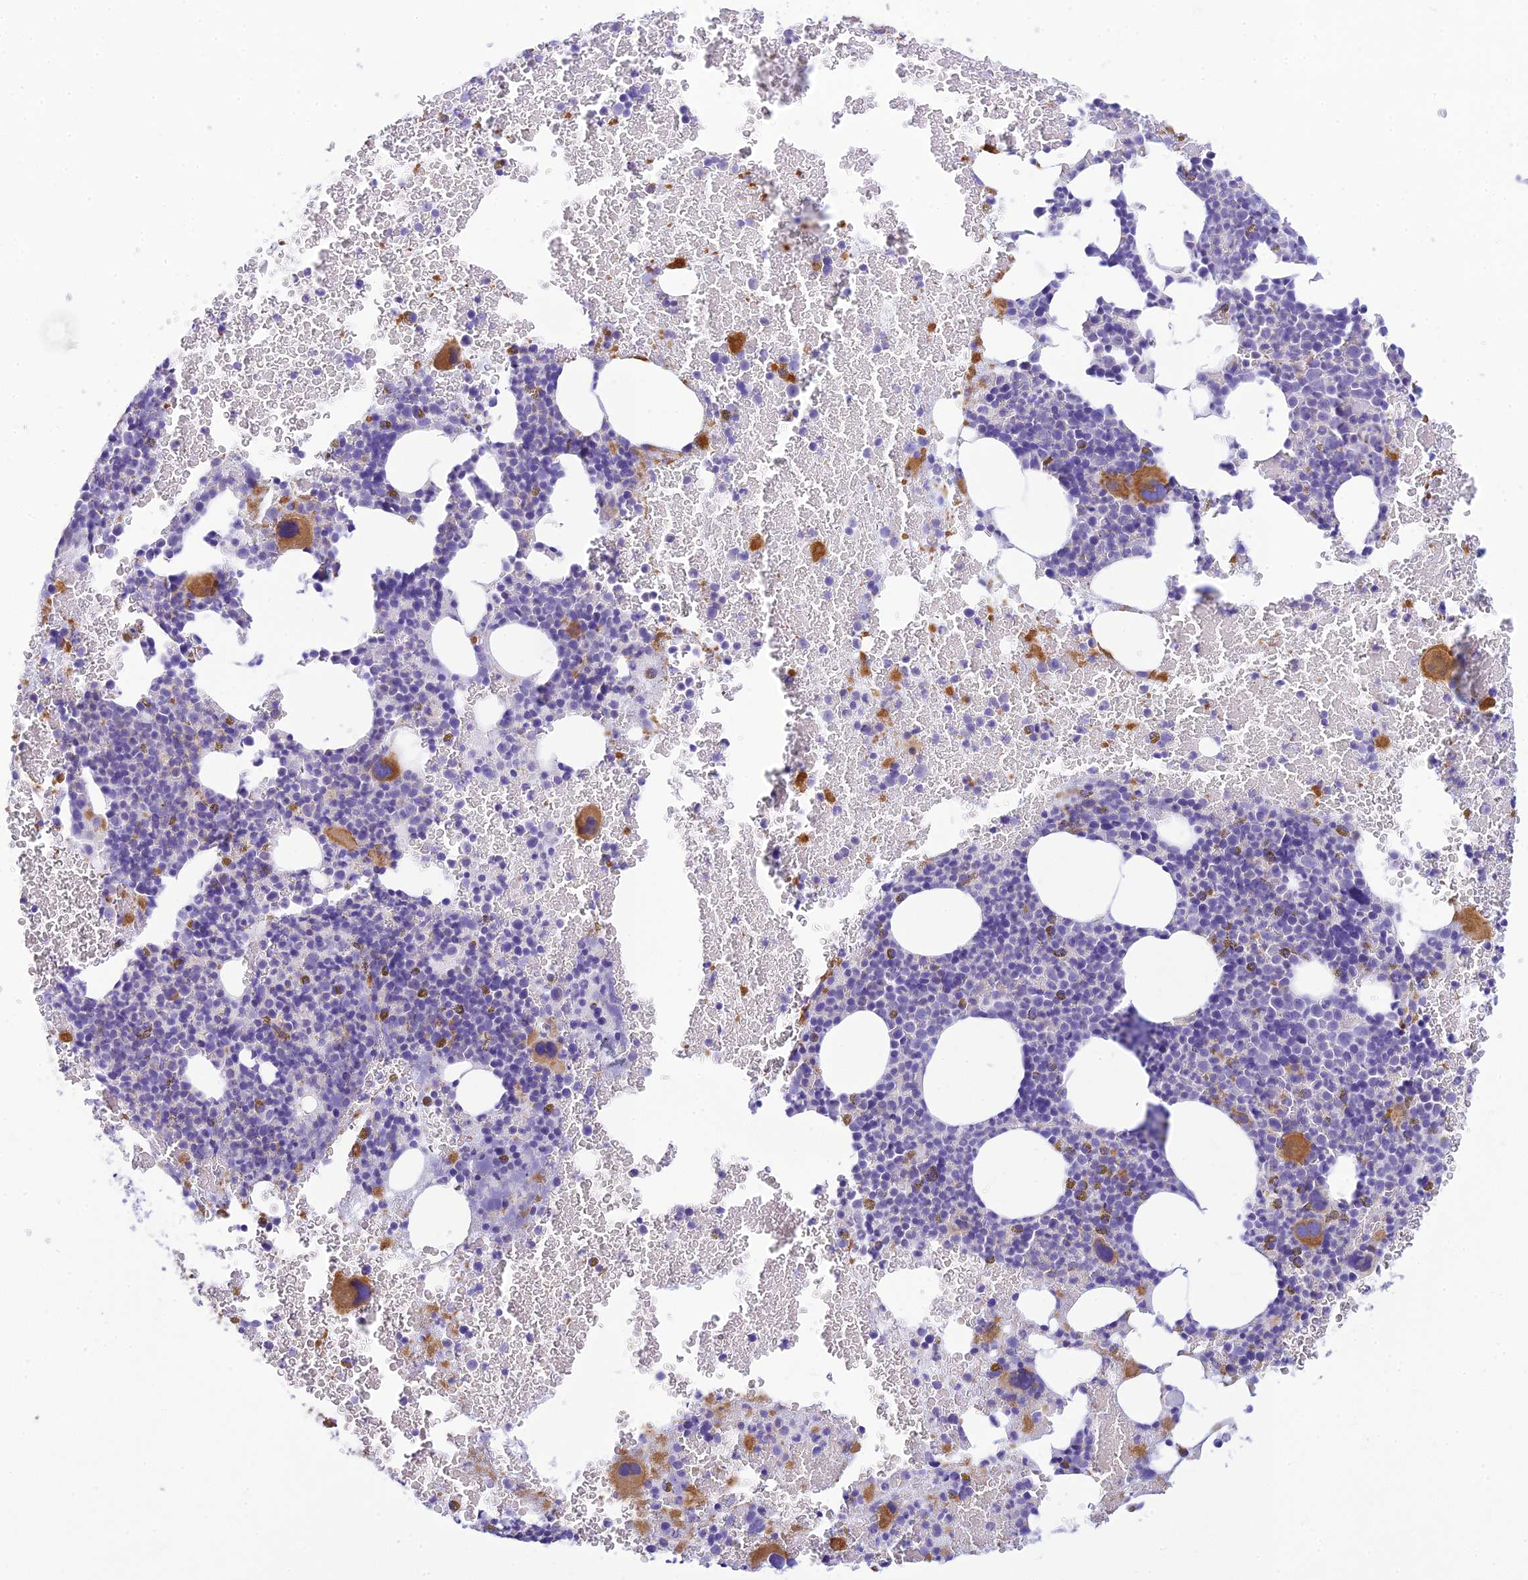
{"staining": {"intensity": "strong", "quantity": "<25%", "location": "cytoplasmic/membranous"}, "tissue": "bone marrow", "cell_type": "Hematopoietic cells", "image_type": "normal", "snomed": [{"axis": "morphology", "description": "Normal tissue, NOS"}, {"axis": "topography", "description": "Bone marrow"}], "caption": "A micrograph of human bone marrow stained for a protein exhibits strong cytoplasmic/membranous brown staining in hematopoietic cells. The protein is stained brown, and the nuclei are stained in blue (DAB (3,3'-diaminobenzidine) IHC with brightfield microscopy, high magnification).", "gene": "FBXW4", "patient": {"sex": "female", "age": 48}}